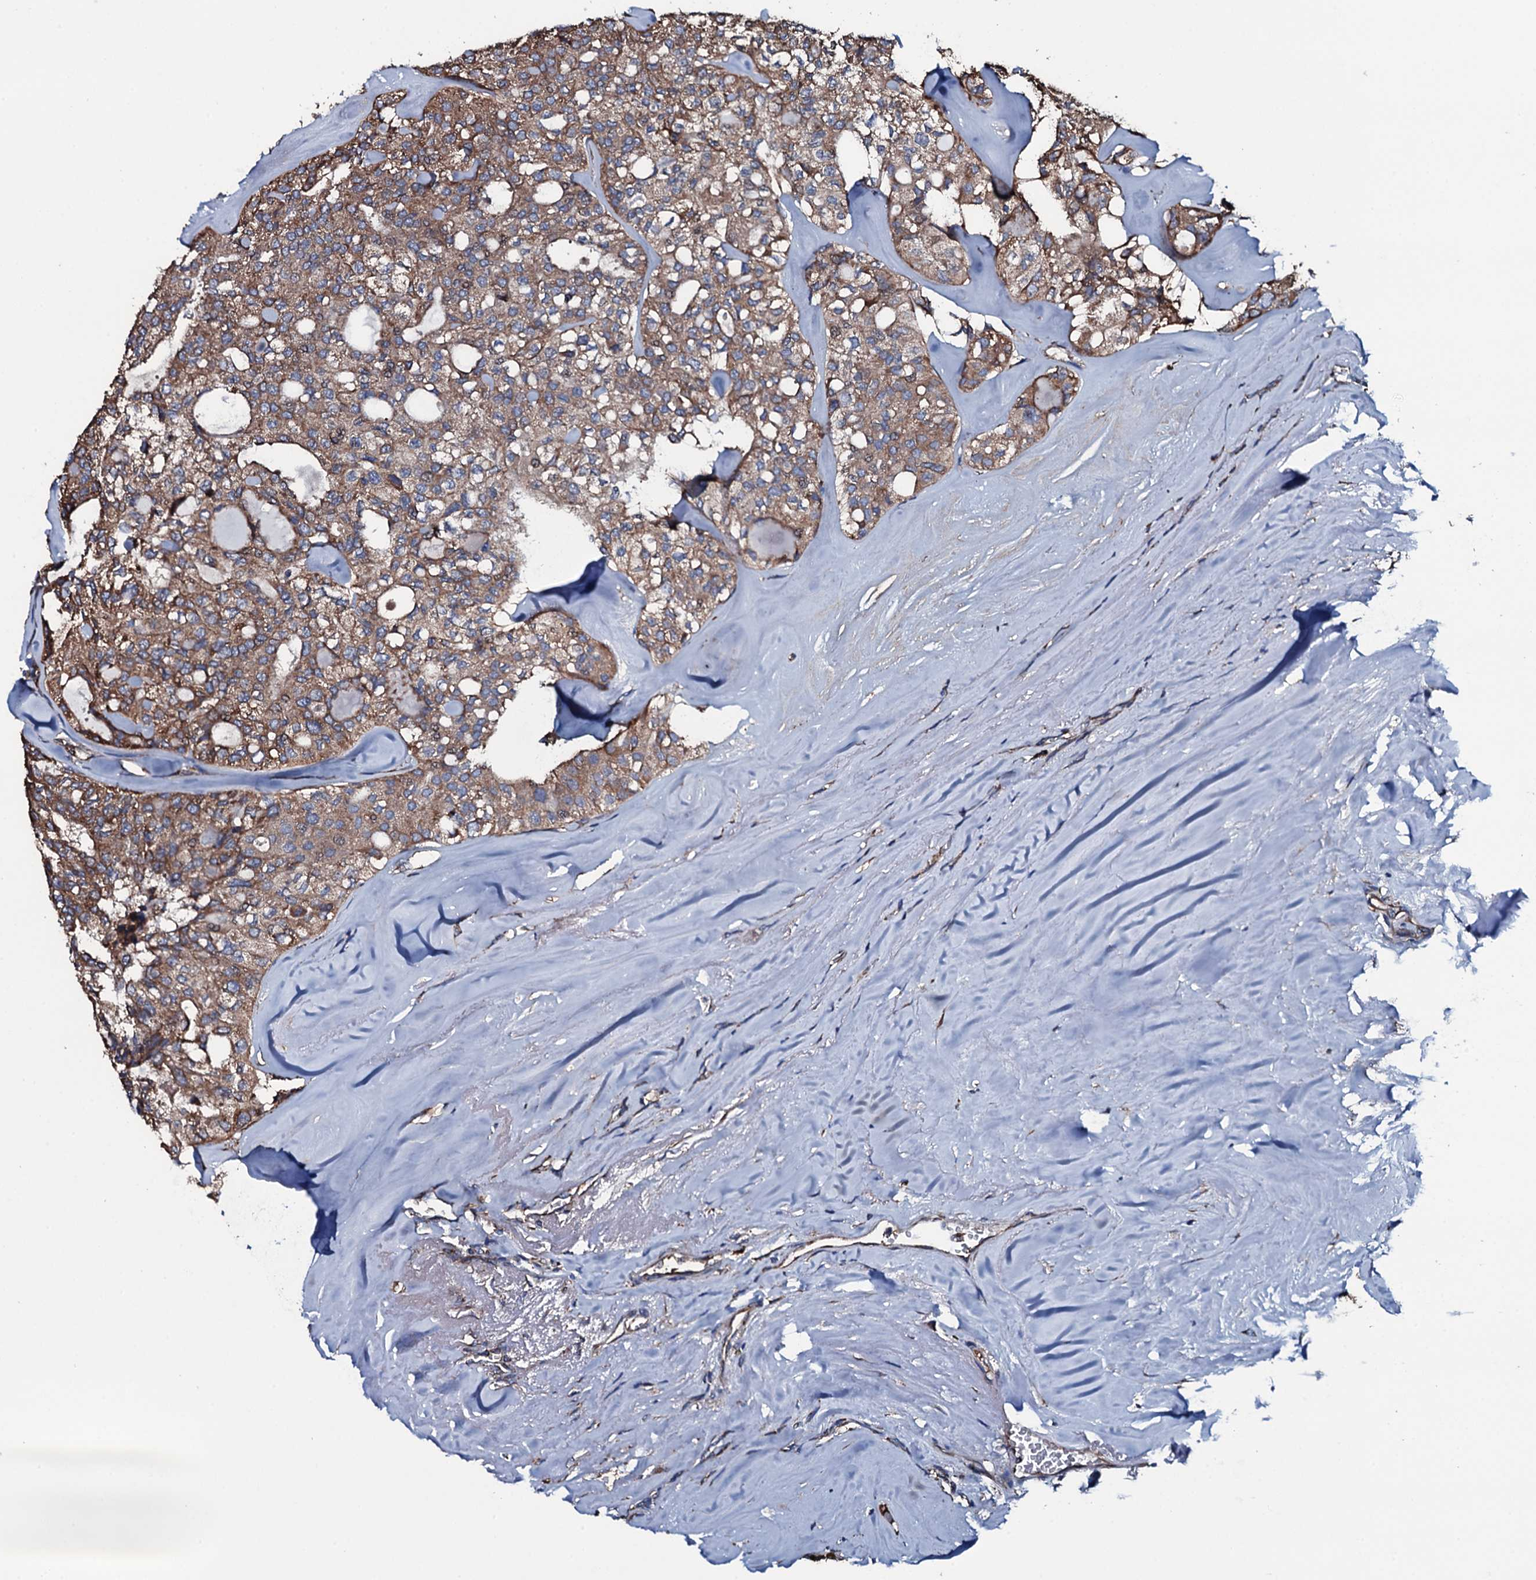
{"staining": {"intensity": "moderate", "quantity": ">75%", "location": "cytoplasmic/membranous"}, "tissue": "thyroid cancer", "cell_type": "Tumor cells", "image_type": "cancer", "snomed": [{"axis": "morphology", "description": "Follicular adenoma carcinoma, NOS"}, {"axis": "topography", "description": "Thyroid gland"}], "caption": "IHC of human follicular adenoma carcinoma (thyroid) displays medium levels of moderate cytoplasmic/membranous staining in about >75% of tumor cells. (DAB IHC, brown staining for protein, blue staining for nuclei).", "gene": "RAB12", "patient": {"sex": "male", "age": 75}}